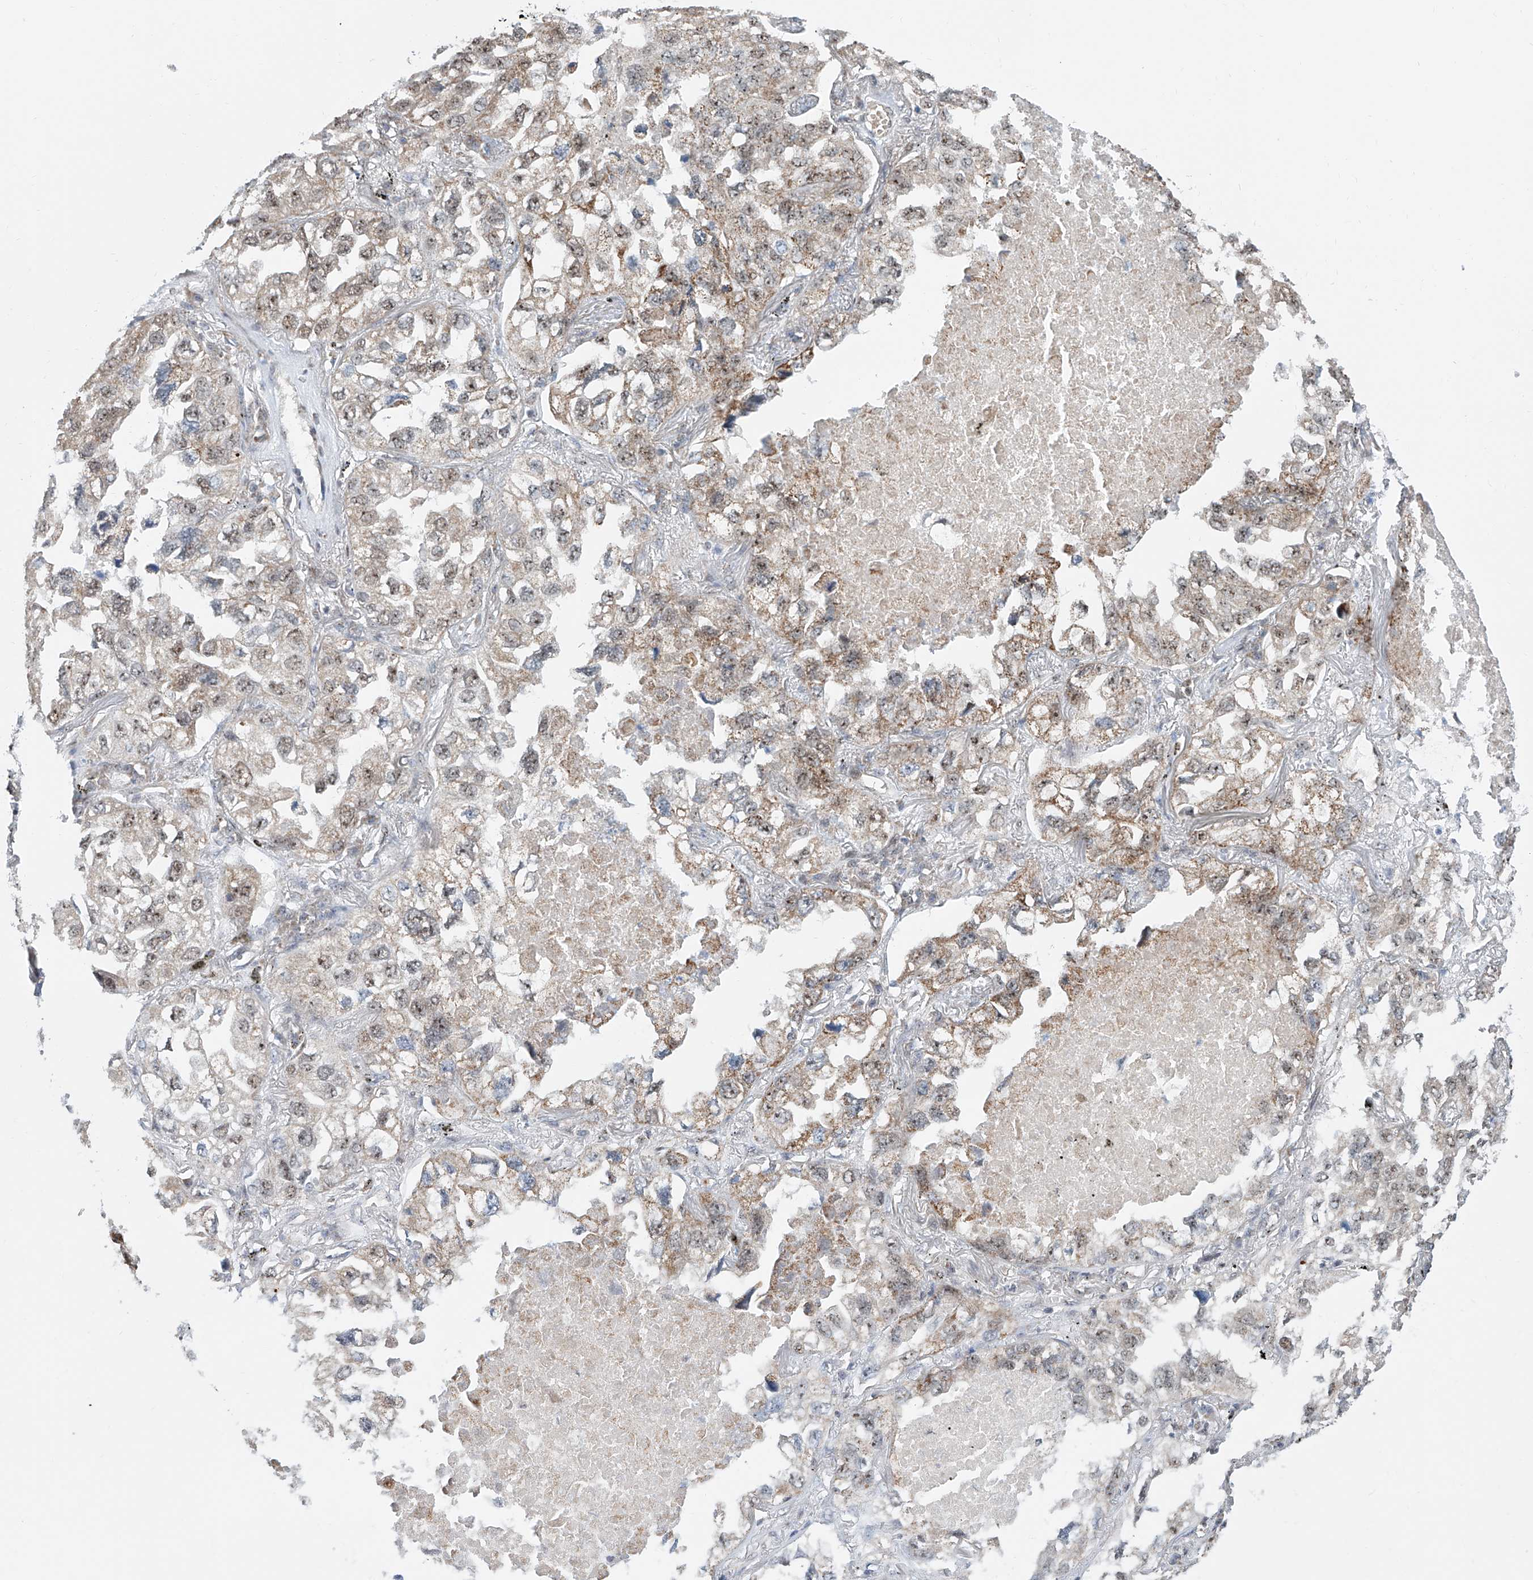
{"staining": {"intensity": "moderate", "quantity": ">75%", "location": "cytoplasmic/membranous,nuclear"}, "tissue": "lung cancer", "cell_type": "Tumor cells", "image_type": "cancer", "snomed": [{"axis": "morphology", "description": "Adenocarcinoma, NOS"}, {"axis": "topography", "description": "Lung"}], "caption": "Immunohistochemistry (IHC) image of adenocarcinoma (lung) stained for a protein (brown), which shows medium levels of moderate cytoplasmic/membranous and nuclear expression in approximately >75% of tumor cells.", "gene": "SDE2", "patient": {"sex": "male", "age": 65}}